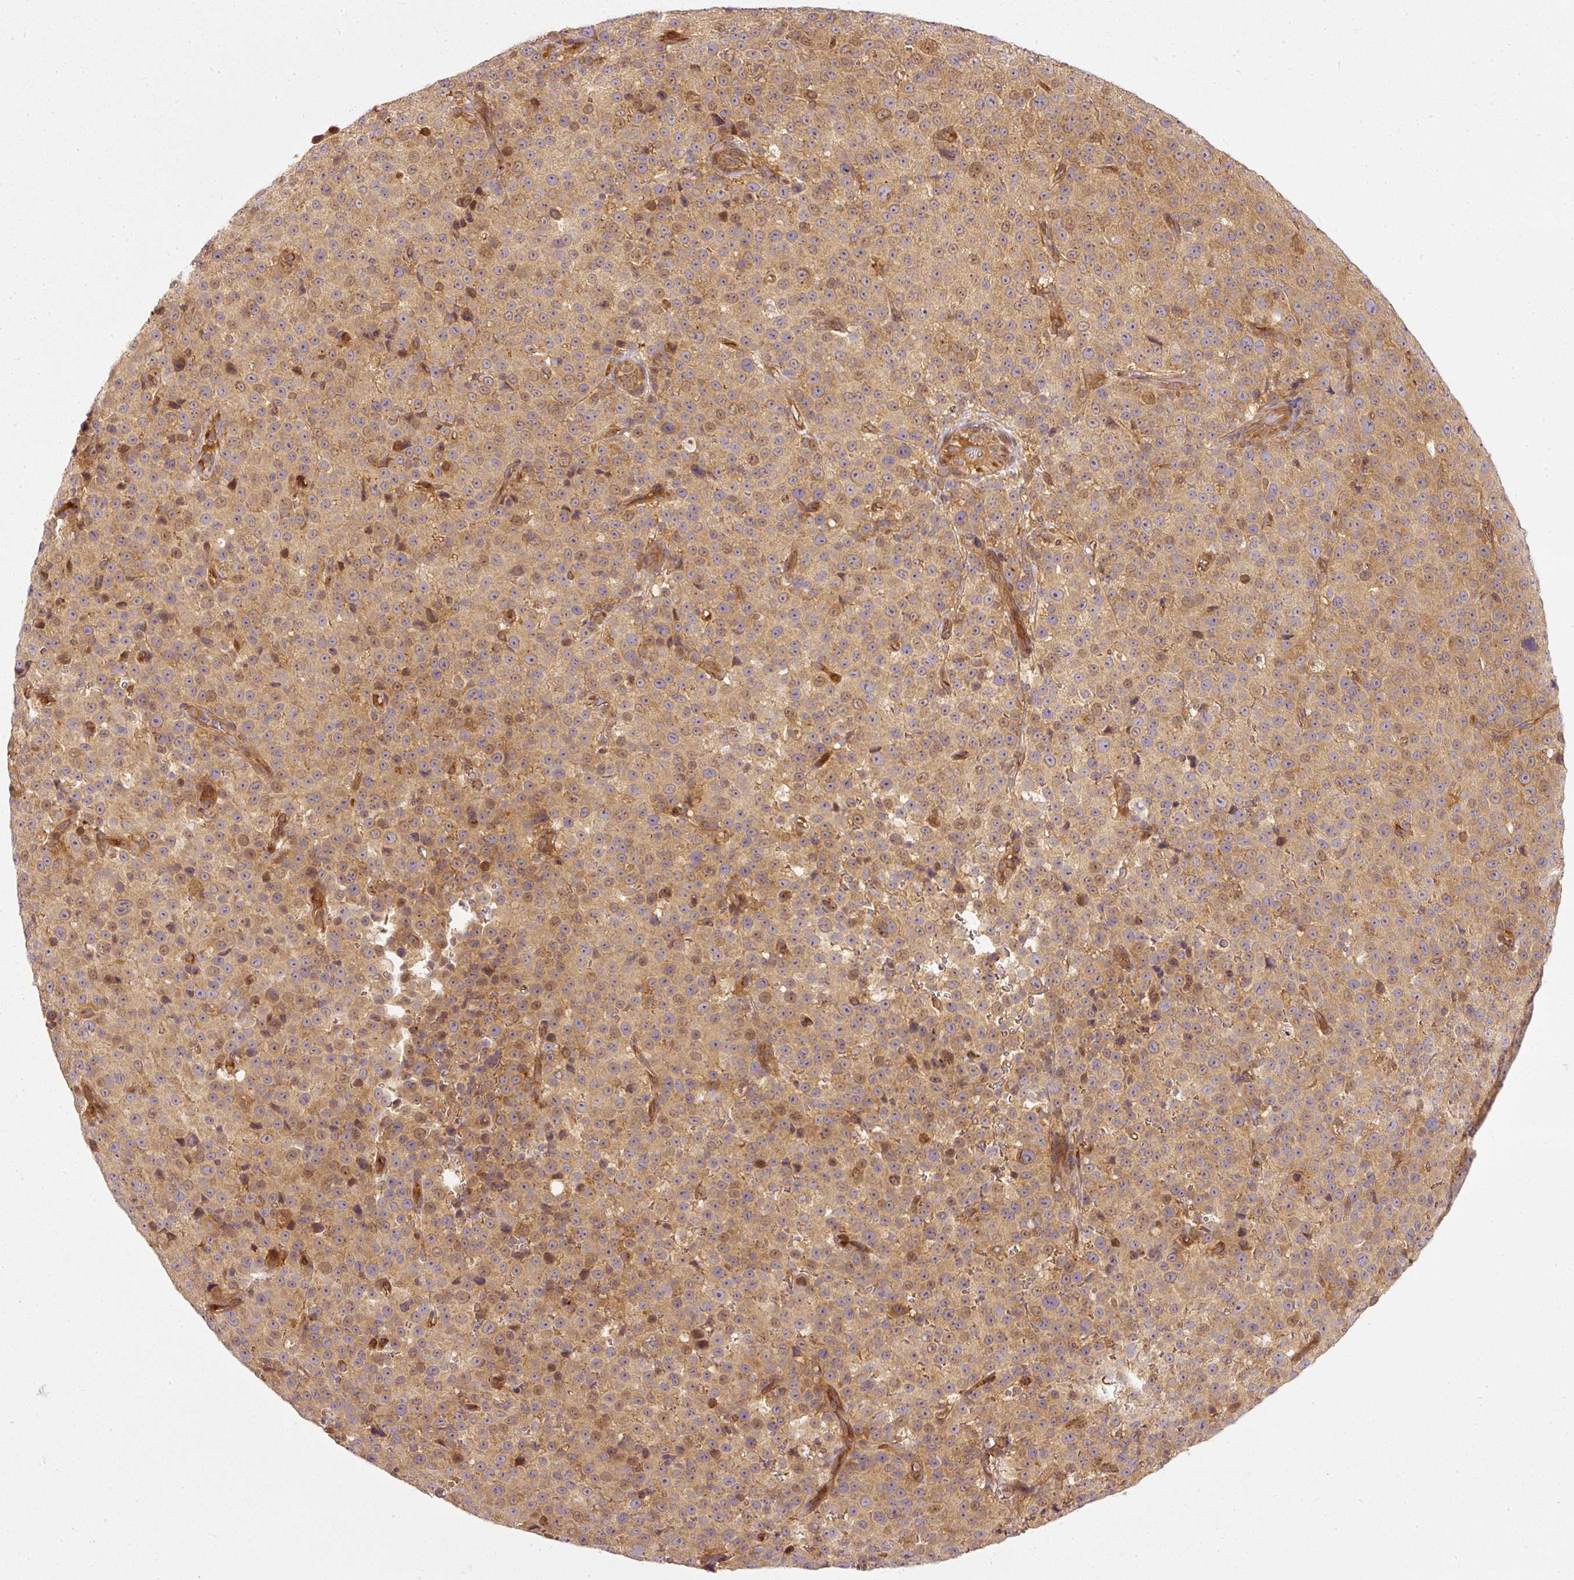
{"staining": {"intensity": "moderate", "quantity": ">75%", "location": "cytoplasmic/membranous"}, "tissue": "melanoma", "cell_type": "Tumor cells", "image_type": "cancer", "snomed": [{"axis": "morphology", "description": "Malignant melanoma, Metastatic site"}, {"axis": "topography", "description": "Skin"}, {"axis": "topography", "description": "Lymph node"}], "caption": "Immunohistochemistry image of malignant melanoma (metastatic site) stained for a protein (brown), which demonstrates medium levels of moderate cytoplasmic/membranous positivity in approximately >75% of tumor cells.", "gene": "MIF4GD", "patient": {"sex": "male", "age": 66}}